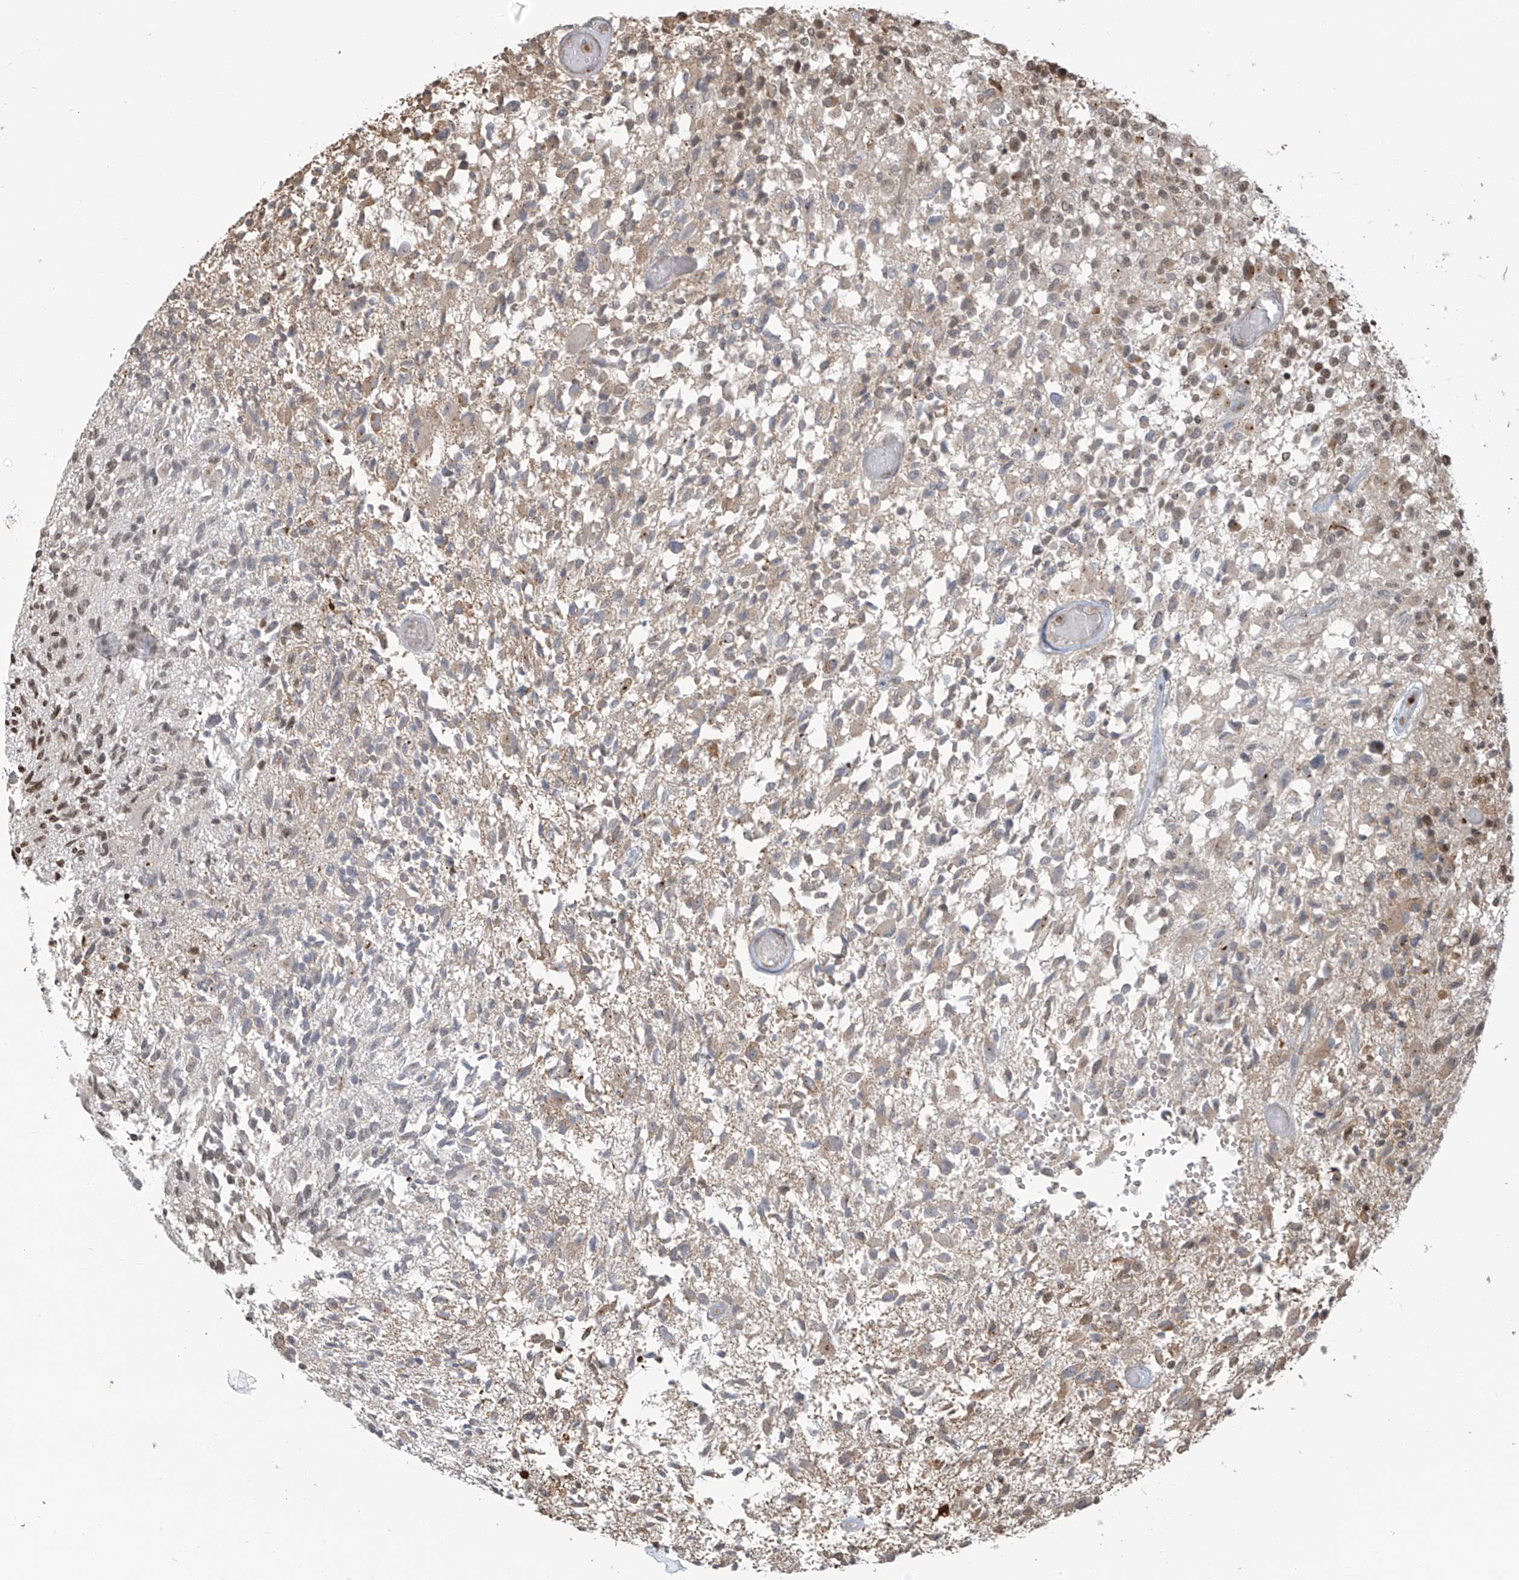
{"staining": {"intensity": "weak", "quantity": "25%-75%", "location": "nuclear"}, "tissue": "glioma", "cell_type": "Tumor cells", "image_type": "cancer", "snomed": [{"axis": "morphology", "description": "Glioma, malignant, High grade"}, {"axis": "morphology", "description": "Glioblastoma, NOS"}, {"axis": "topography", "description": "Brain"}], "caption": "About 25%-75% of tumor cells in glioma display weak nuclear protein staining as visualized by brown immunohistochemical staining.", "gene": "VMP1", "patient": {"sex": "male", "age": 60}}